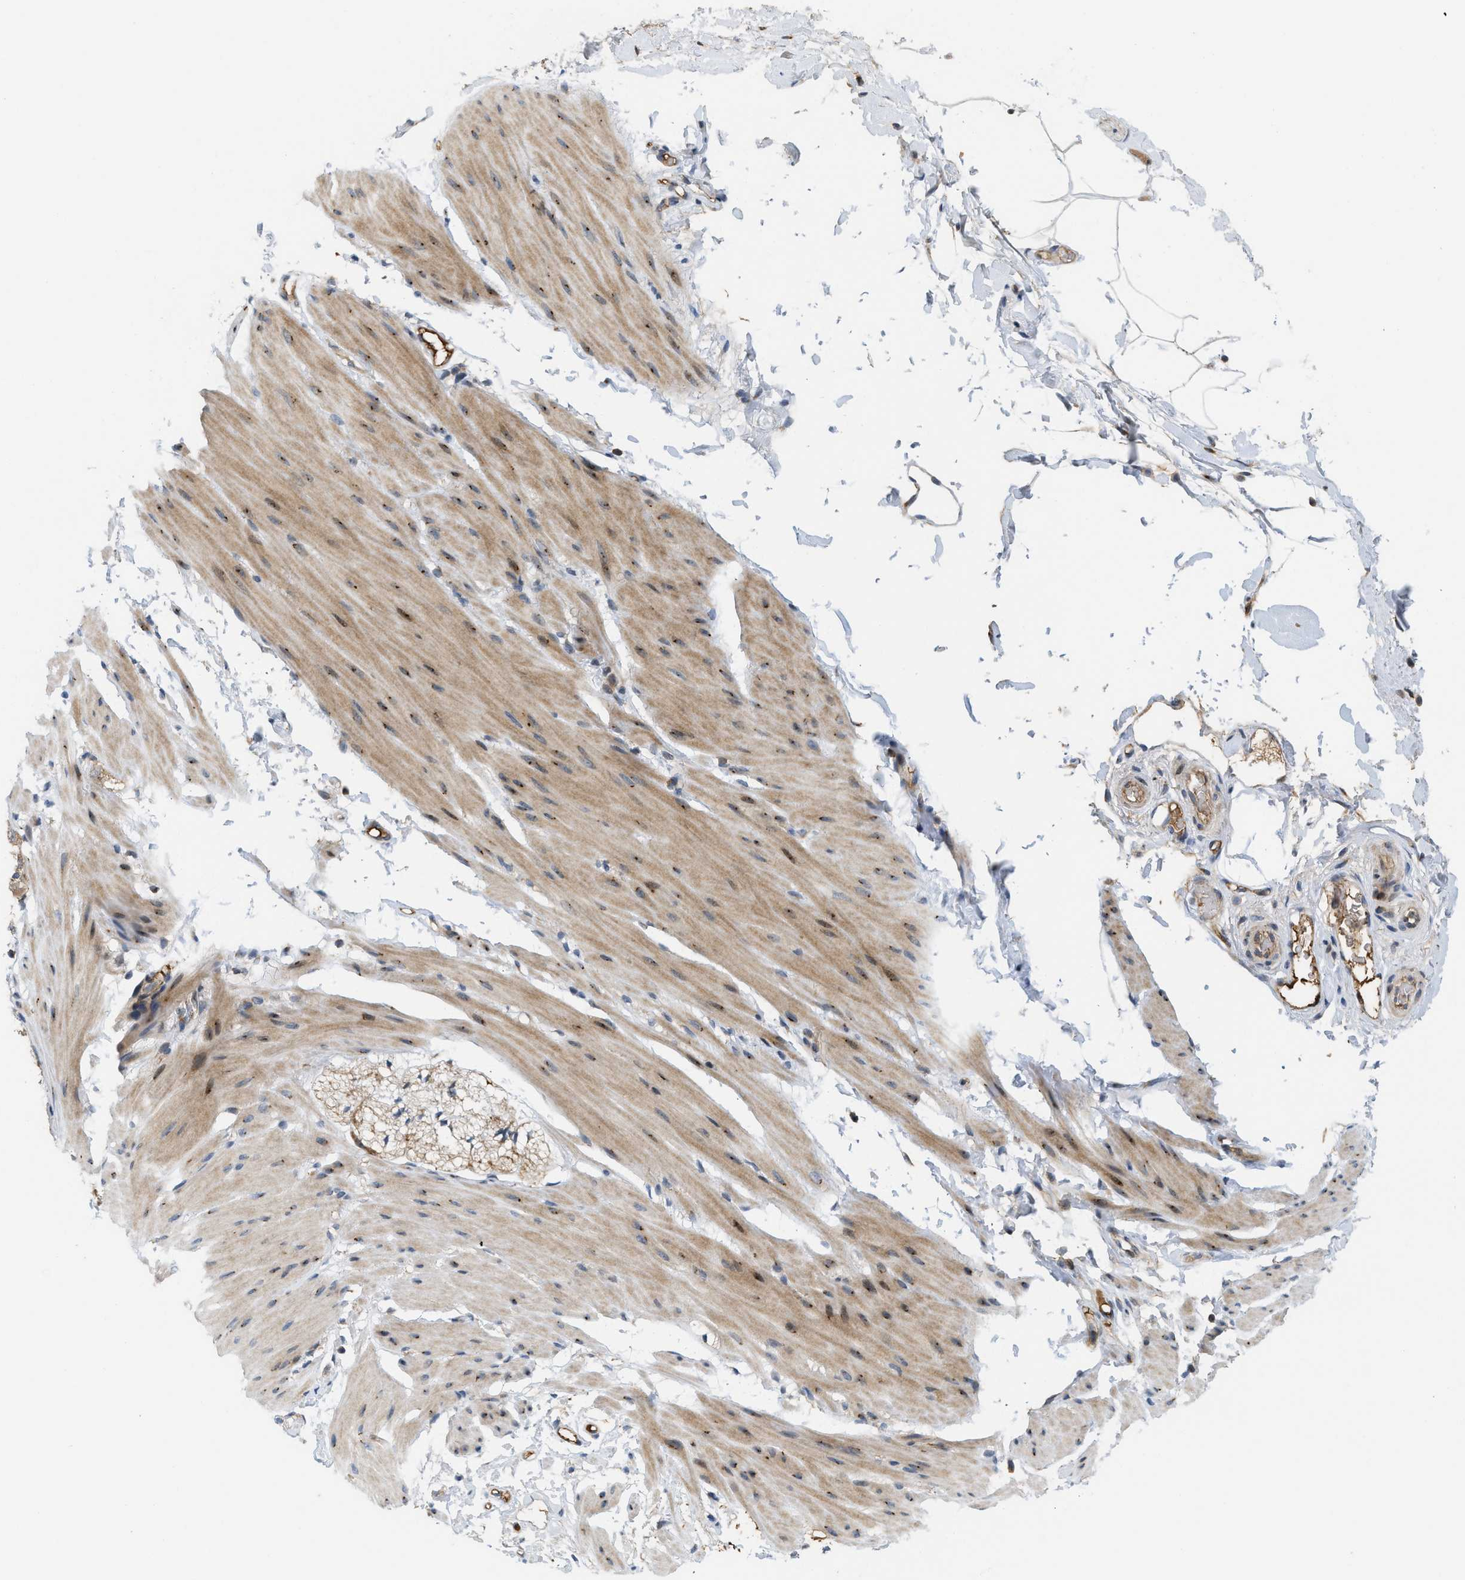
{"staining": {"intensity": "moderate", "quantity": "25%-75%", "location": "cytoplasmic/membranous"}, "tissue": "smooth muscle", "cell_type": "Smooth muscle cells", "image_type": "normal", "snomed": [{"axis": "morphology", "description": "Normal tissue, NOS"}, {"axis": "topography", "description": "Smooth muscle"}, {"axis": "topography", "description": "Colon"}], "caption": "Immunohistochemical staining of unremarkable human smooth muscle shows medium levels of moderate cytoplasmic/membranous expression in about 25%-75% of smooth muscle cells. Using DAB (brown) and hematoxylin (blue) stains, captured at high magnification using brightfield microscopy.", "gene": "DIPK1A", "patient": {"sex": "male", "age": 67}}